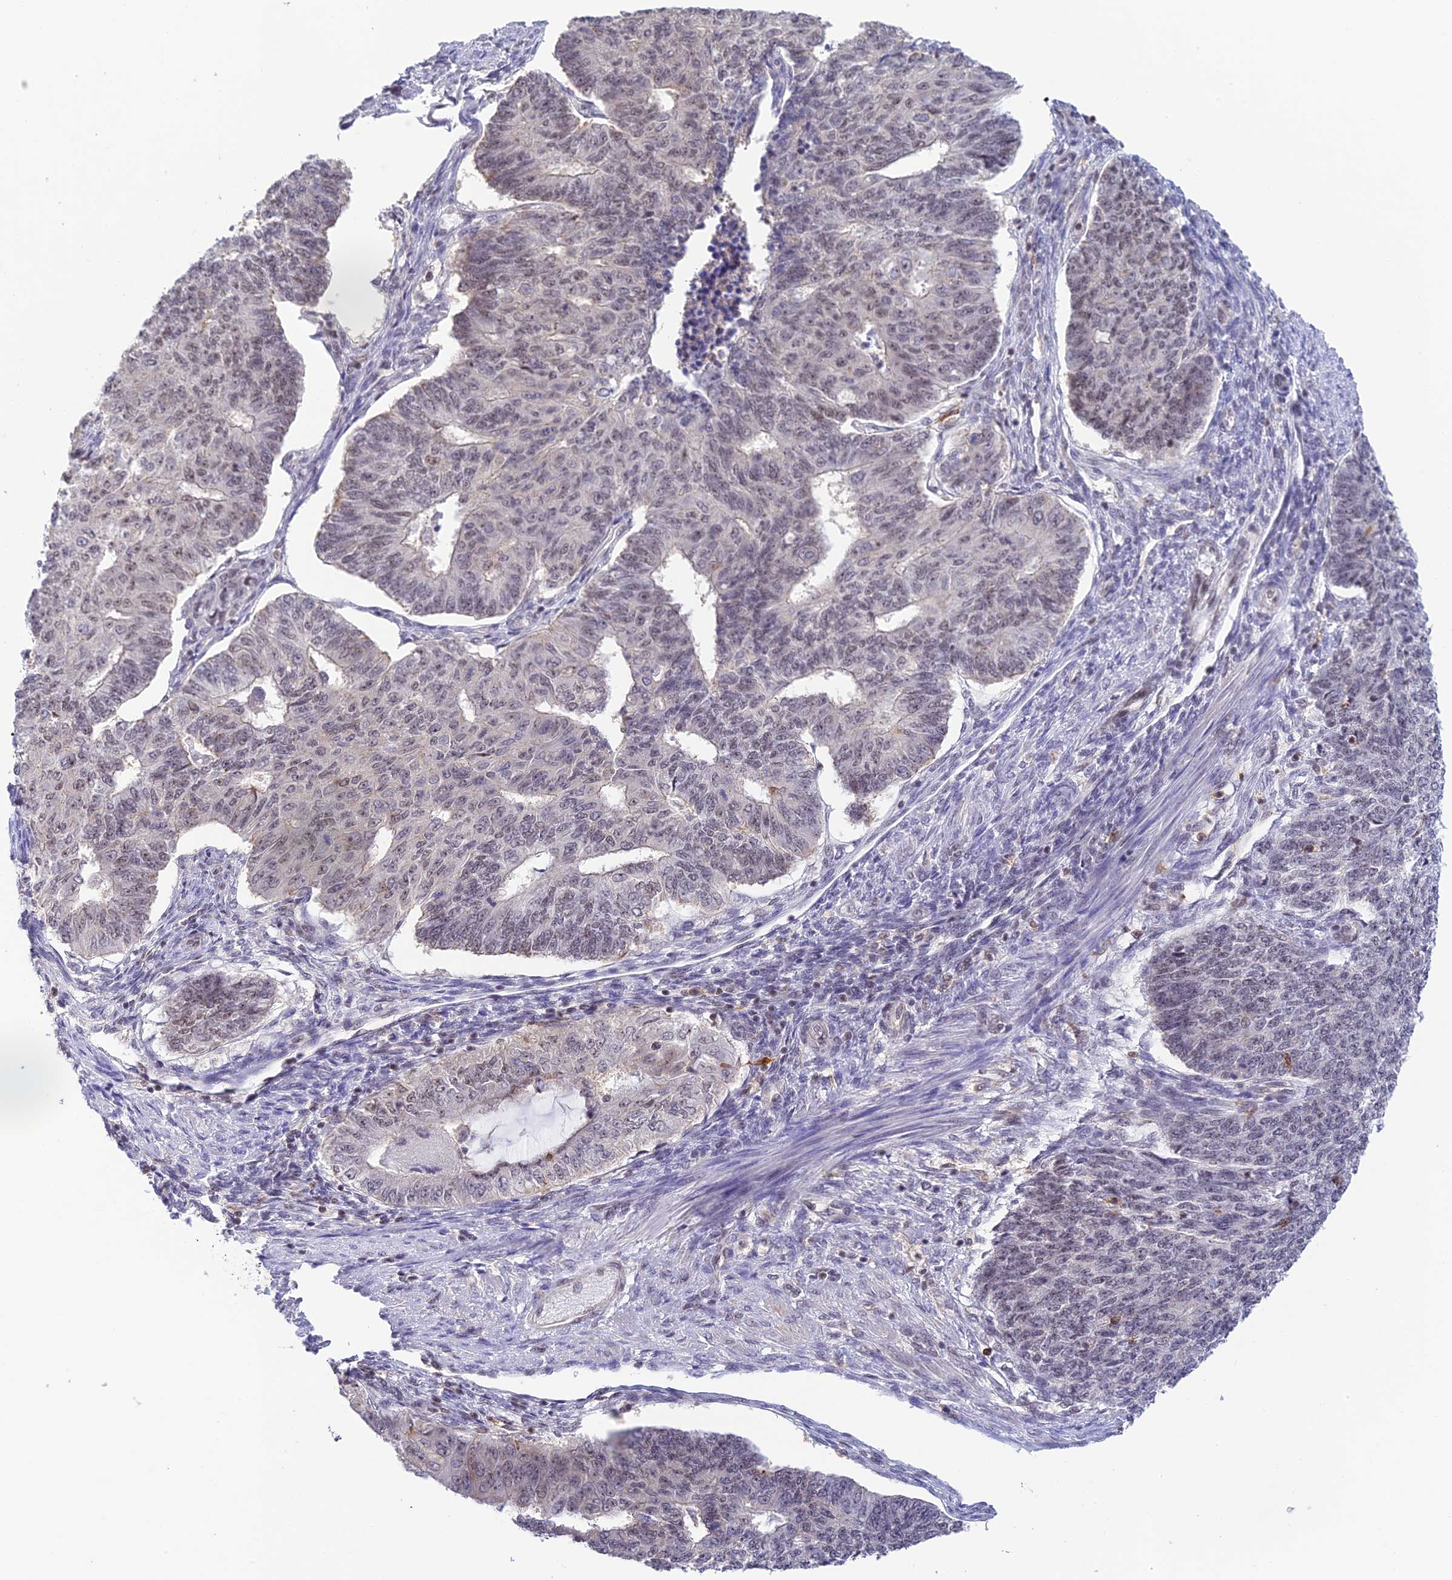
{"staining": {"intensity": "weak", "quantity": "25%-75%", "location": "nuclear"}, "tissue": "endometrial cancer", "cell_type": "Tumor cells", "image_type": "cancer", "snomed": [{"axis": "morphology", "description": "Adenocarcinoma, NOS"}, {"axis": "topography", "description": "Endometrium"}], "caption": "The immunohistochemical stain highlights weak nuclear positivity in tumor cells of endometrial cancer tissue.", "gene": "THAP11", "patient": {"sex": "female", "age": 32}}